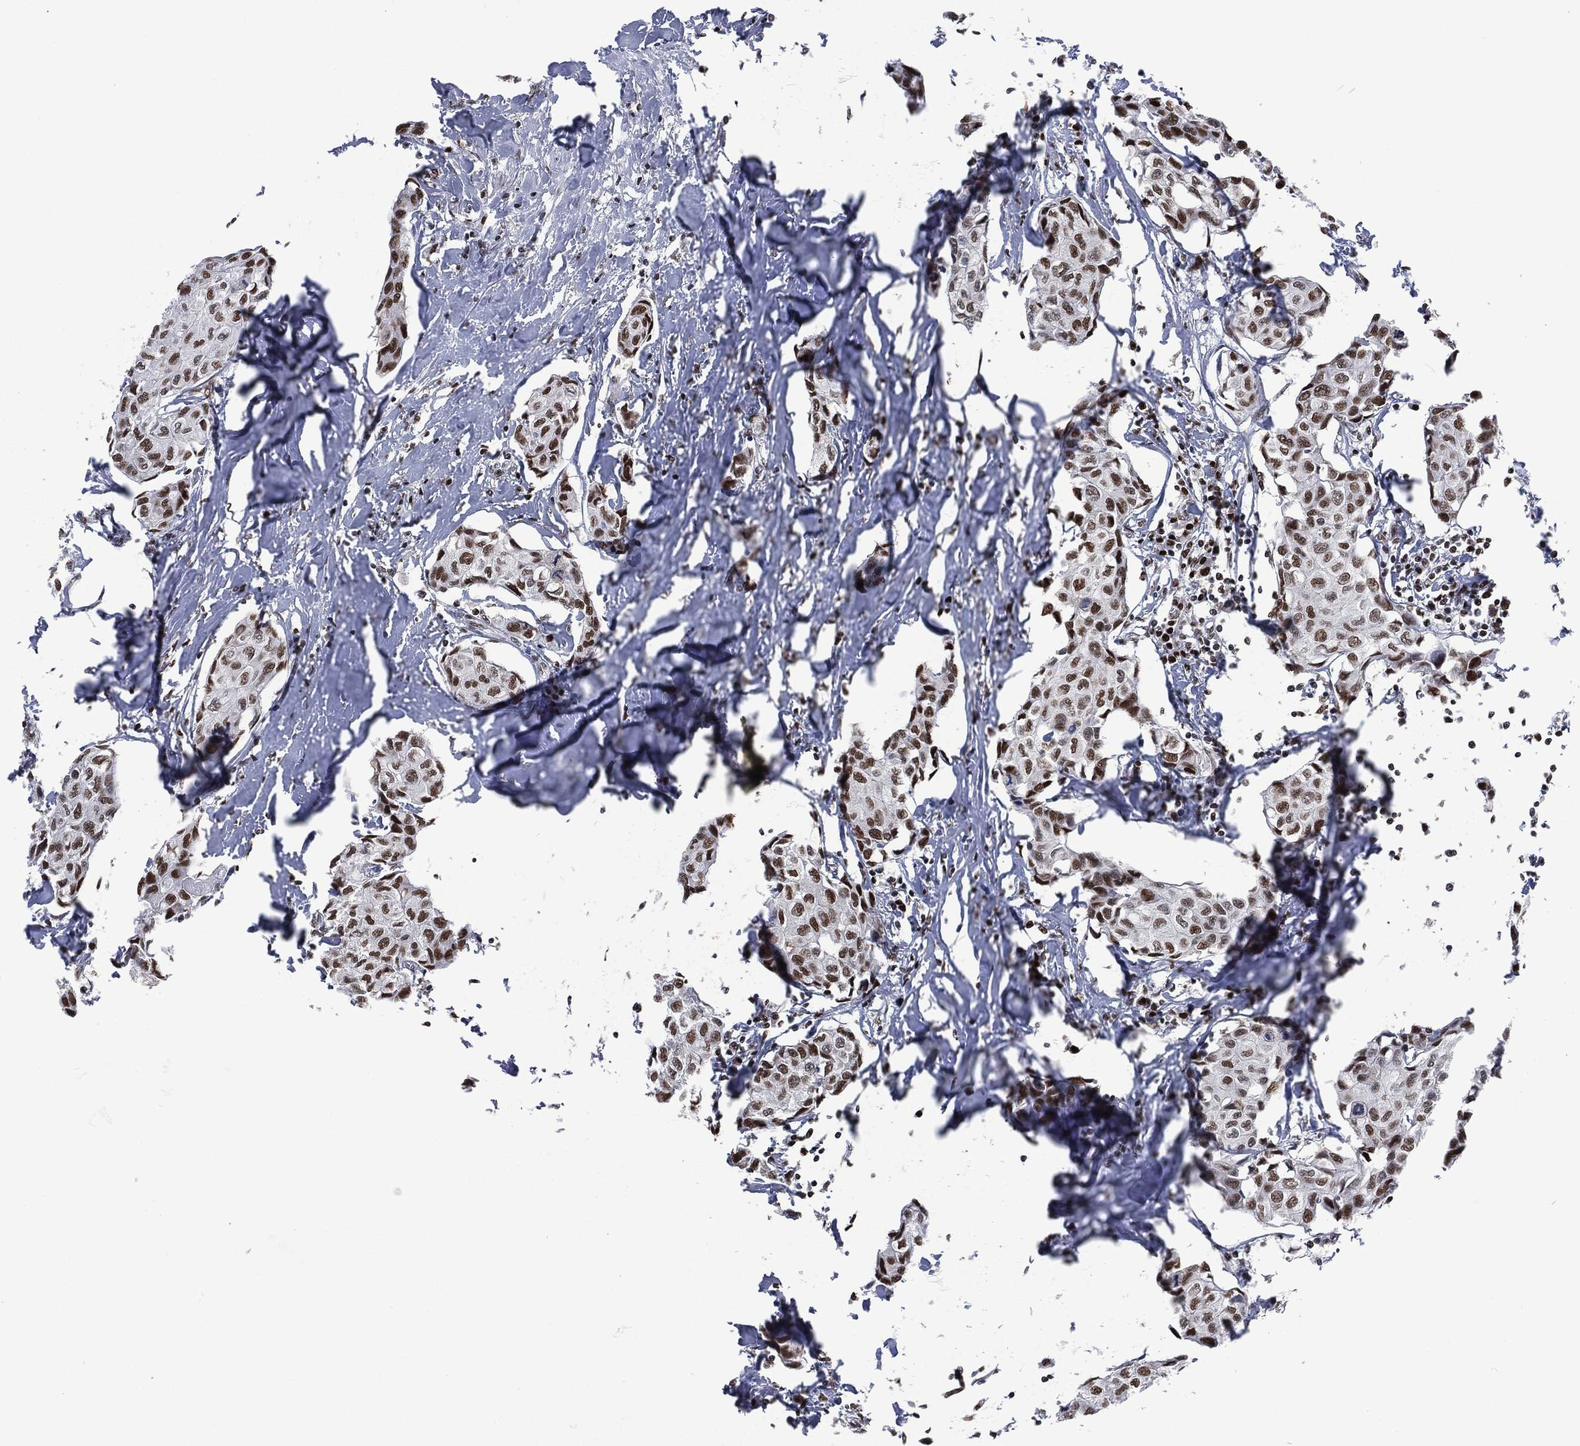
{"staining": {"intensity": "strong", "quantity": "<25%", "location": "nuclear"}, "tissue": "breast cancer", "cell_type": "Tumor cells", "image_type": "cancer", "snomed": [{"axis": "morphology", "description": "Duct carcinoma"}, {"axis": "topography", "description": "Breast"}], "caption": "Immunohistochemical staining of human breast cancer demonstrates medium levels of strong nuclear protein expression in approximately <25% of tumor cells.", "gene": "DCPS", "patient": {"sex": "female", "age": 80}}